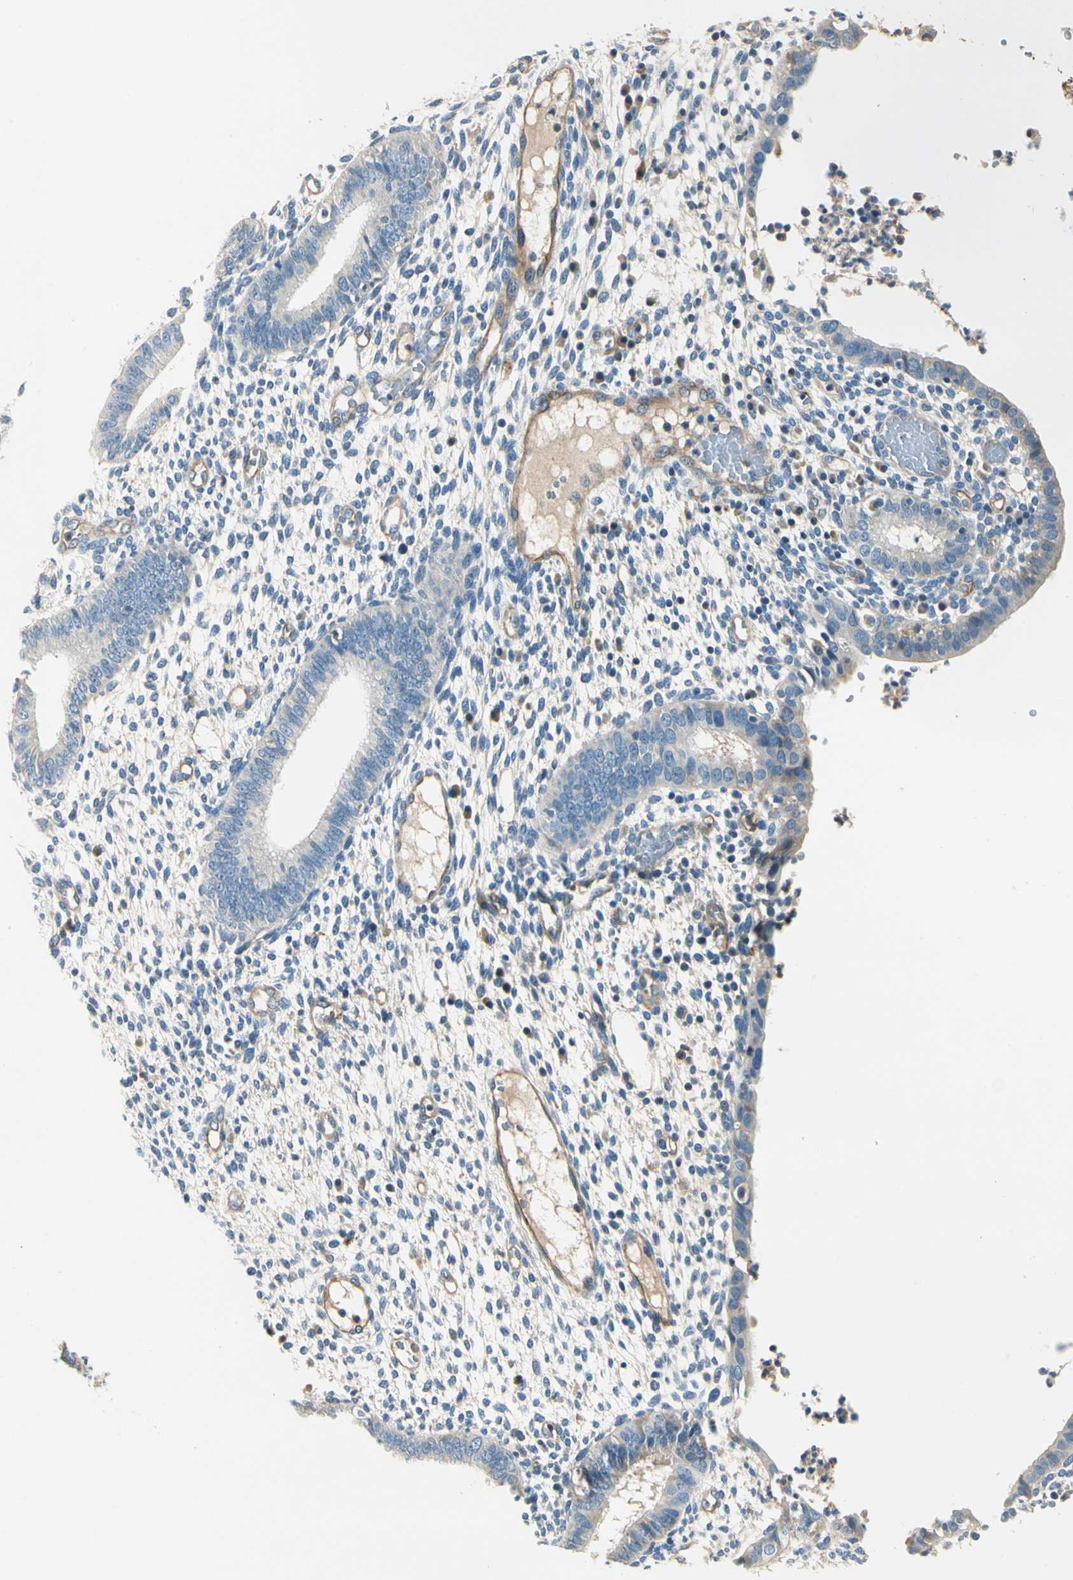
{"staining": {"intensity": "negative", "quantity": "none", "location": "none"}, "tissue": "endometrium", "cell_type": "Cells in endometrial stroma", "image_type": "normal", "snomed": [{"axis": "morphology", "description": "Normal tissue, NOS"}, {"axis": "topography", "description": "Endometrium"}], "caption": "Photomicrograph shows no significant protein staining in cells in endometrial stroma of normal endometrium. Nuclei are stained in blue.", "gene": "TGFBR3", "patient": {"sex": "female", "age": 35}}